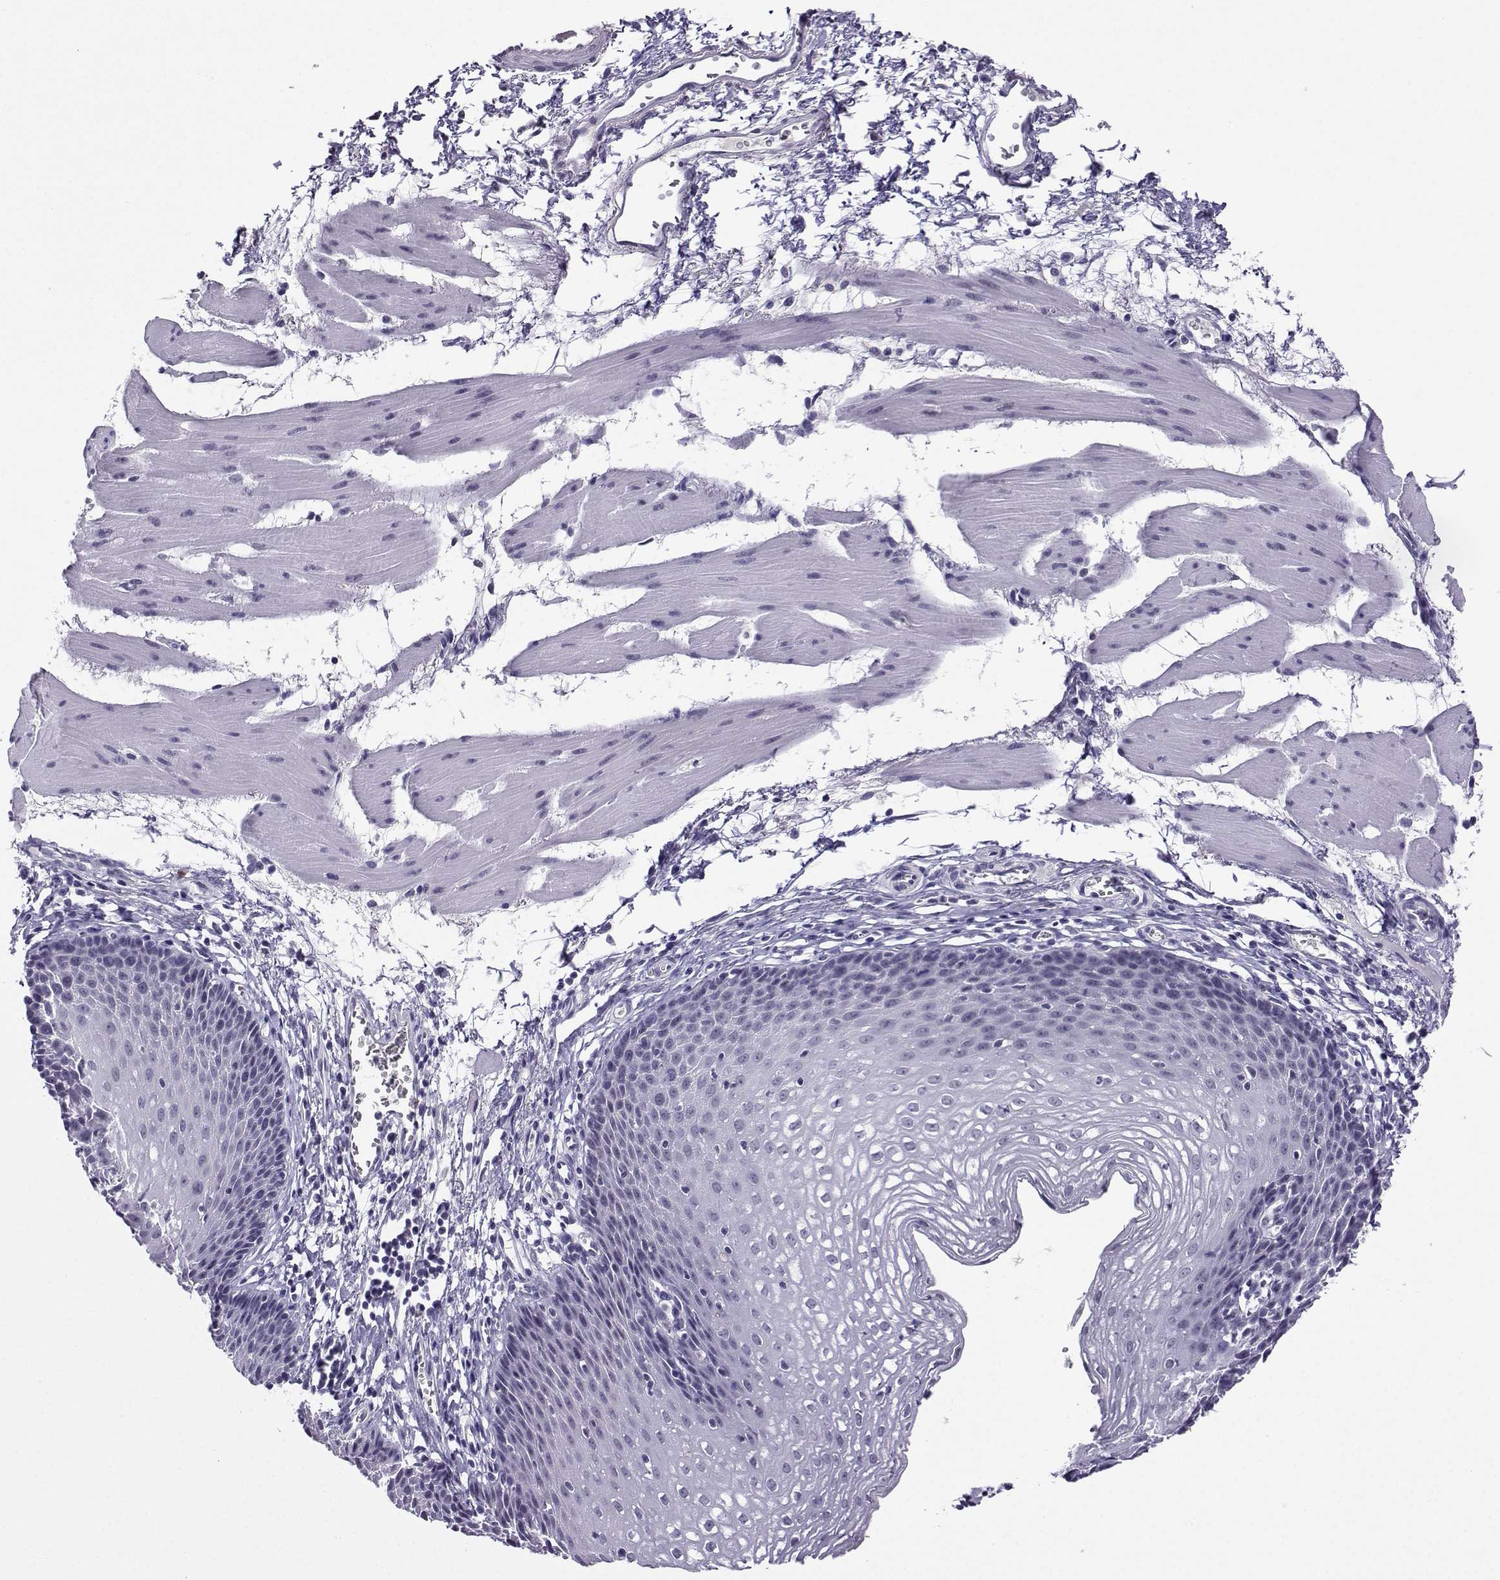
{"staining": {"intensity": "negative", "quantity": "none", "location": "none"}, "tissue": "esophagus", "cell_type": "Squamous epithelial cells", "image_type": "normal", "snomed": [{"axis": "morphology", "description": "Normal tissue, NOS"}, {"axis": "topography", "description": "Esophagus"}], "caption": "An IHC micrograph of benign esophagus is shown. There is no staining in squamous epithelial cells of esophagus.", "gene": "LRFN2", "patient": {"sex": "female", "age": 64}}